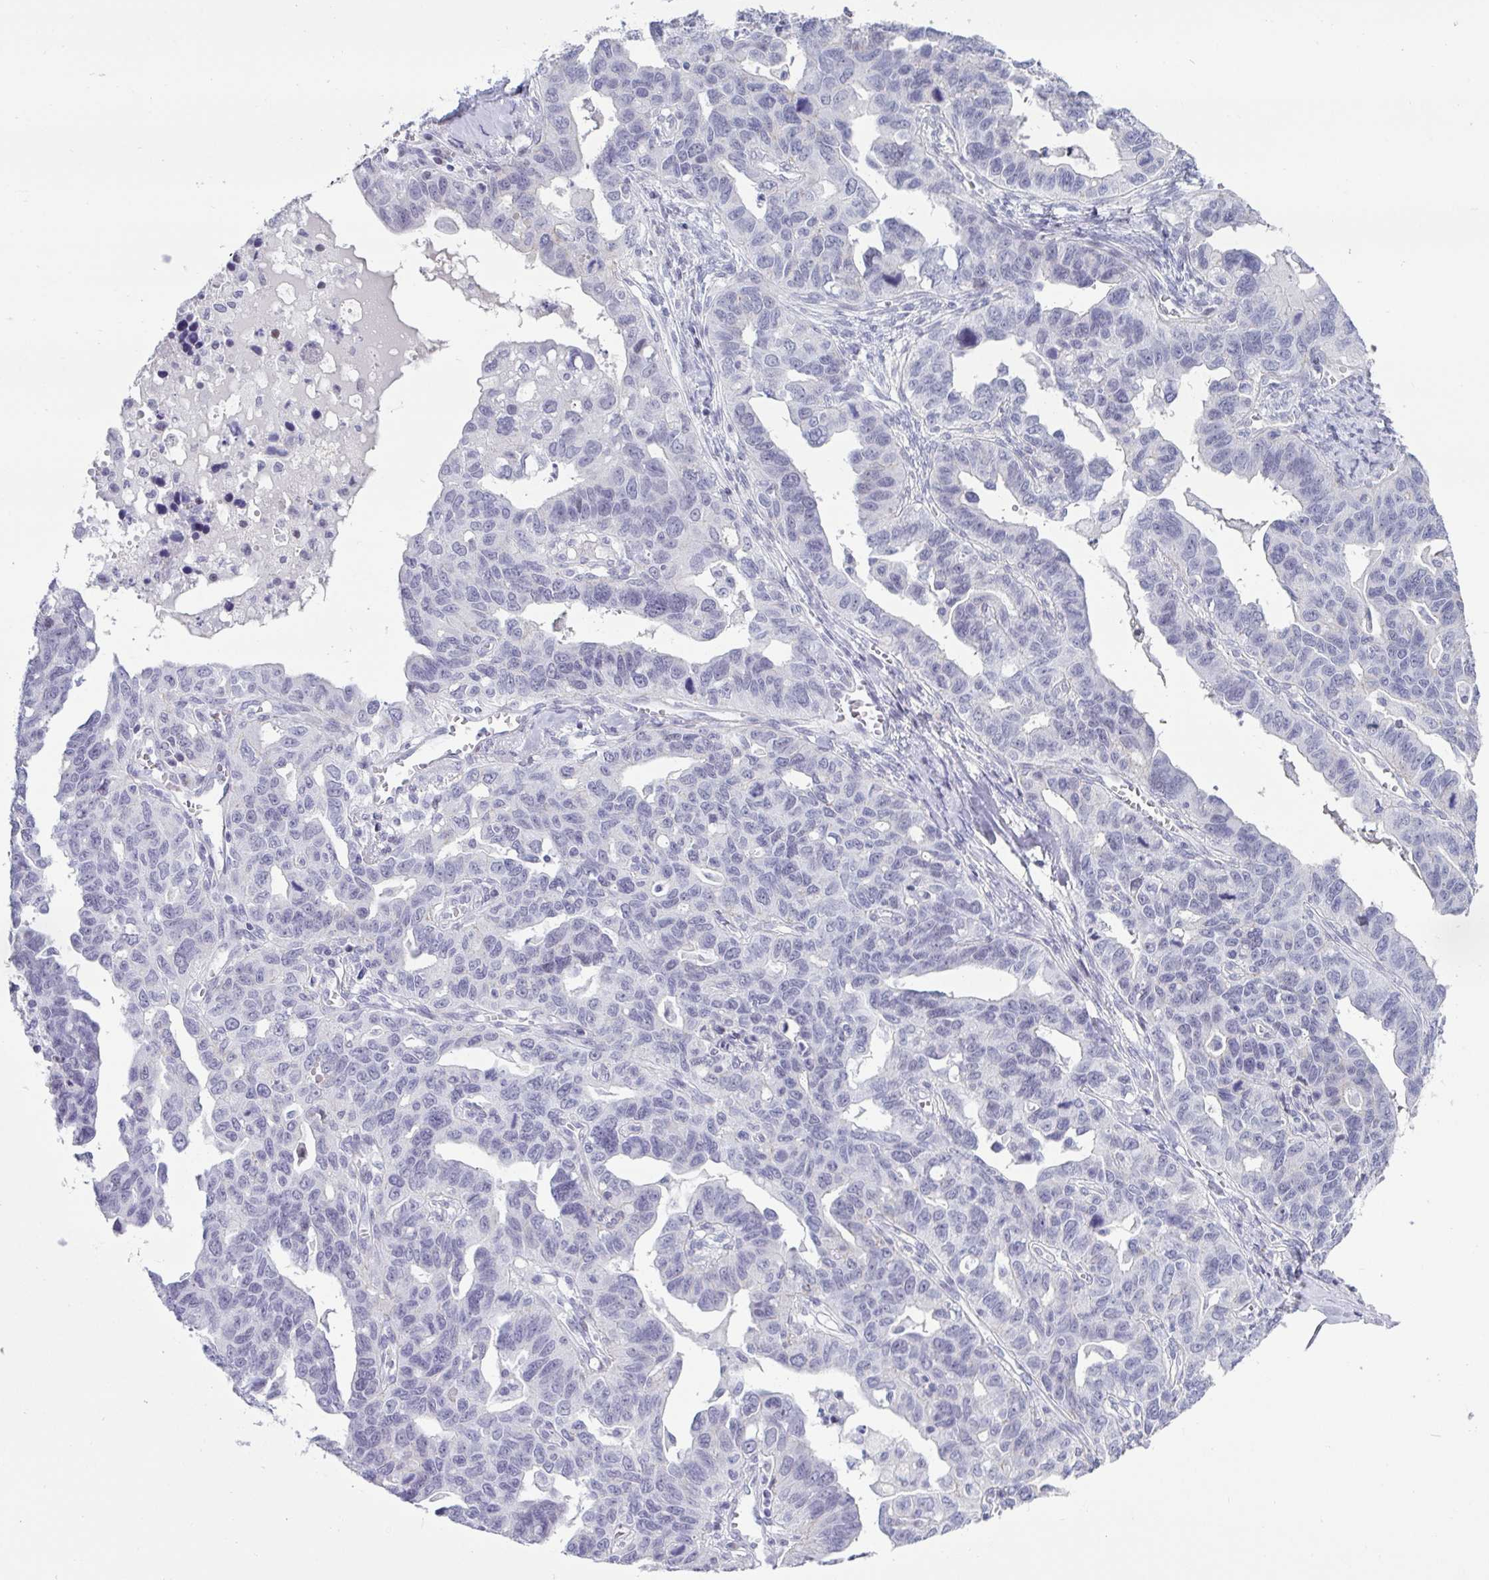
{"staining": {"intensity": "negative", "quantity": "none", "location": "none"}, "tissue": "ovarian cancer", "cell_type": "Tumor cells", "image_type": "cancer", "snomed": [{"axis": "morphology", "description": "Cystadenocarcinoma, serous, NOS"}, {"axis": "topography", "description": "Ovary"}], "caption": "A photomicrograph of serous cystadenocarcinoma (ovarian) stained for a protein displays no brown staining in tumor cells.", "gene": "VSIG10L", "patient": {"sex": "female", "age": 69}}